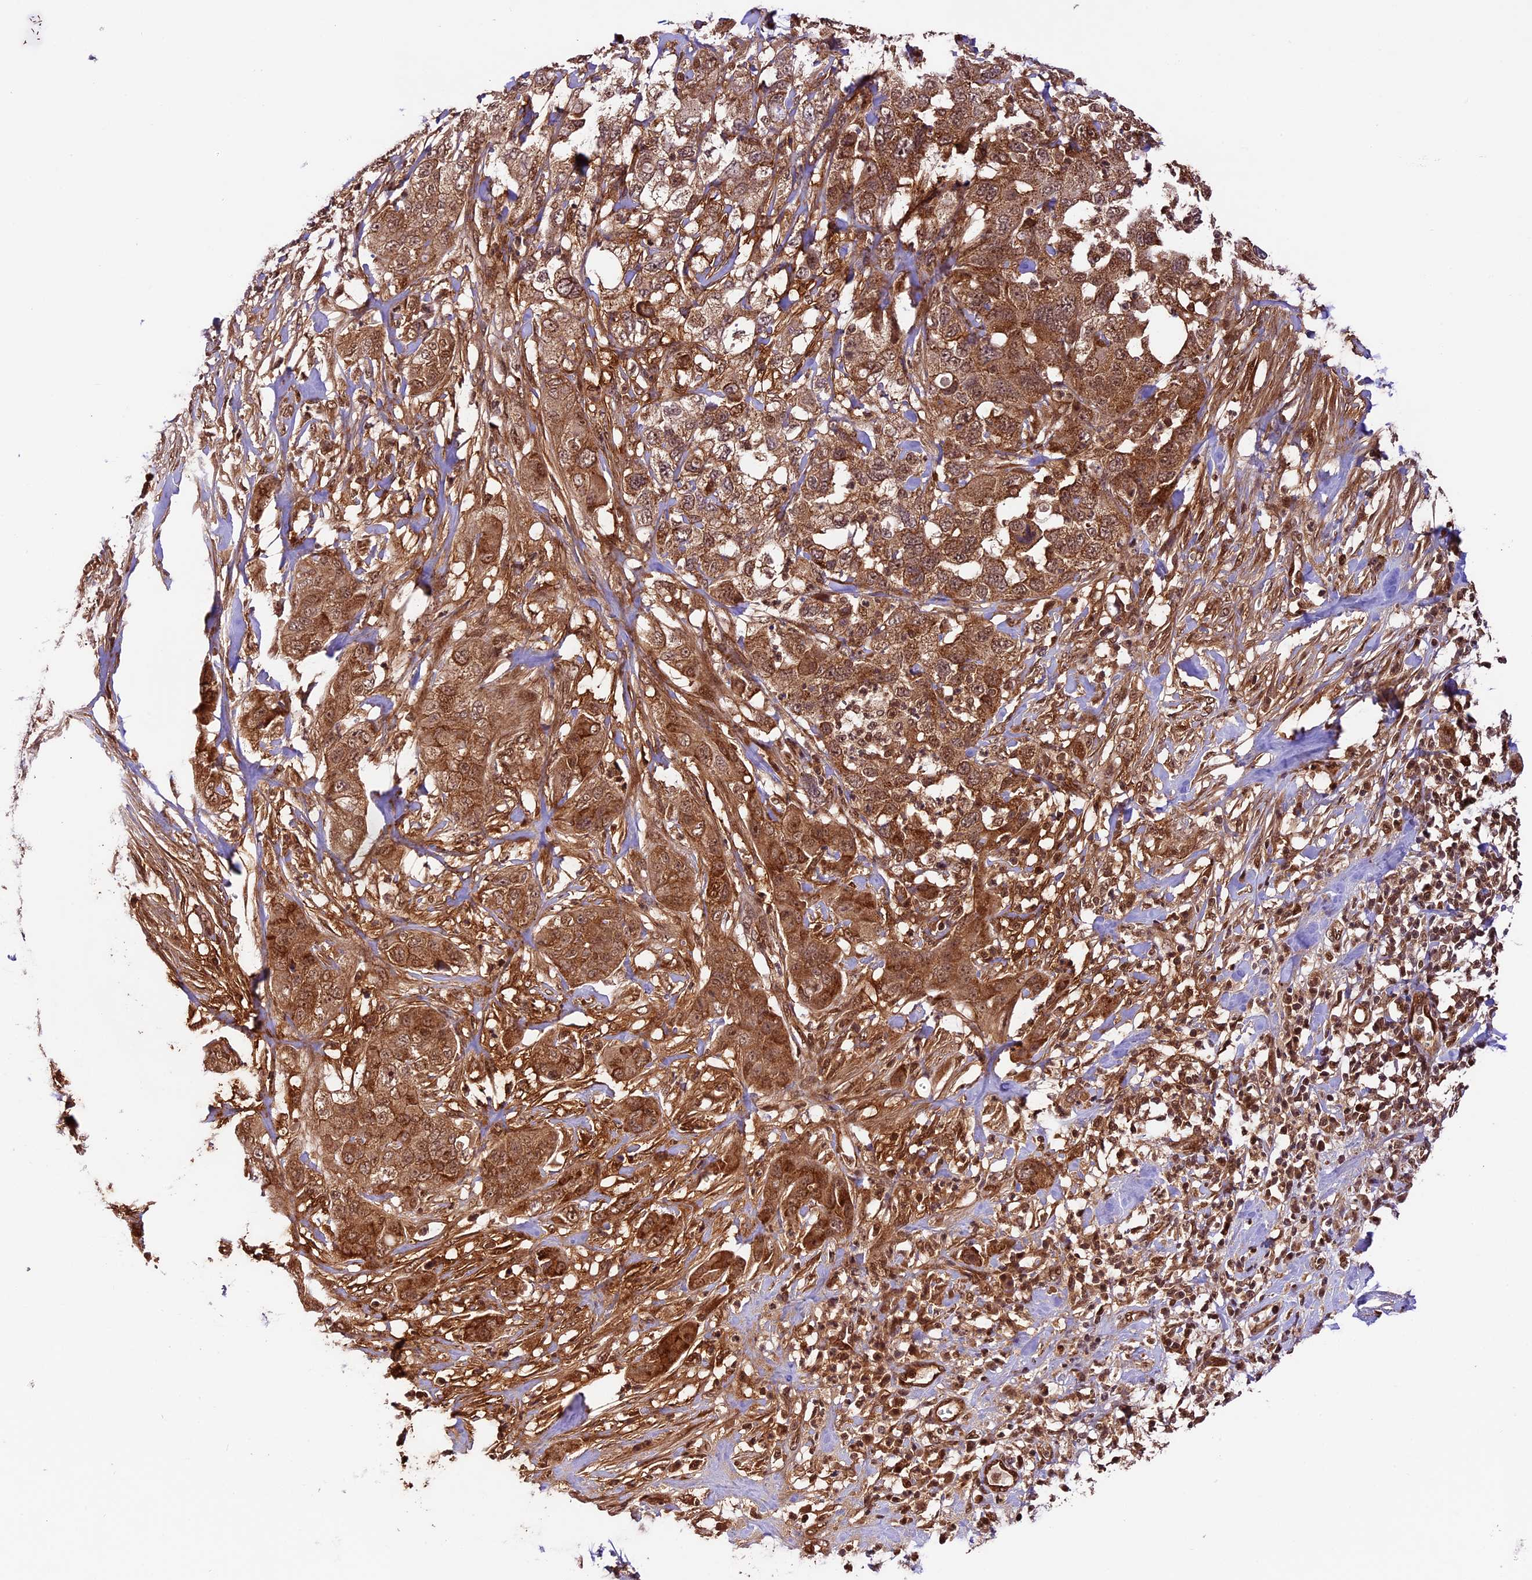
{"staining": {"intensity": "moderate", "quantity": ">75%", "location": "cytoplasmic/membranous,nuclear"}, "tissue": "pancreatic cancer", "cell_type": "Tumor cells", "image_type": "cancer", "snomed": [{"axis": "morphology", "description": "Adenocarcinoma, NOS"}, {"axis": "topography", "description": "Pancreas"}], "caption": "Pancreatic cancer tissue displays moderate cytoplasmic/membranous and nuclear positivity in about >75% of tumor cells, visualized by immunohistochemistry.", "gene": "DHX38", "patient": {"sex": "female", "age": 78}}